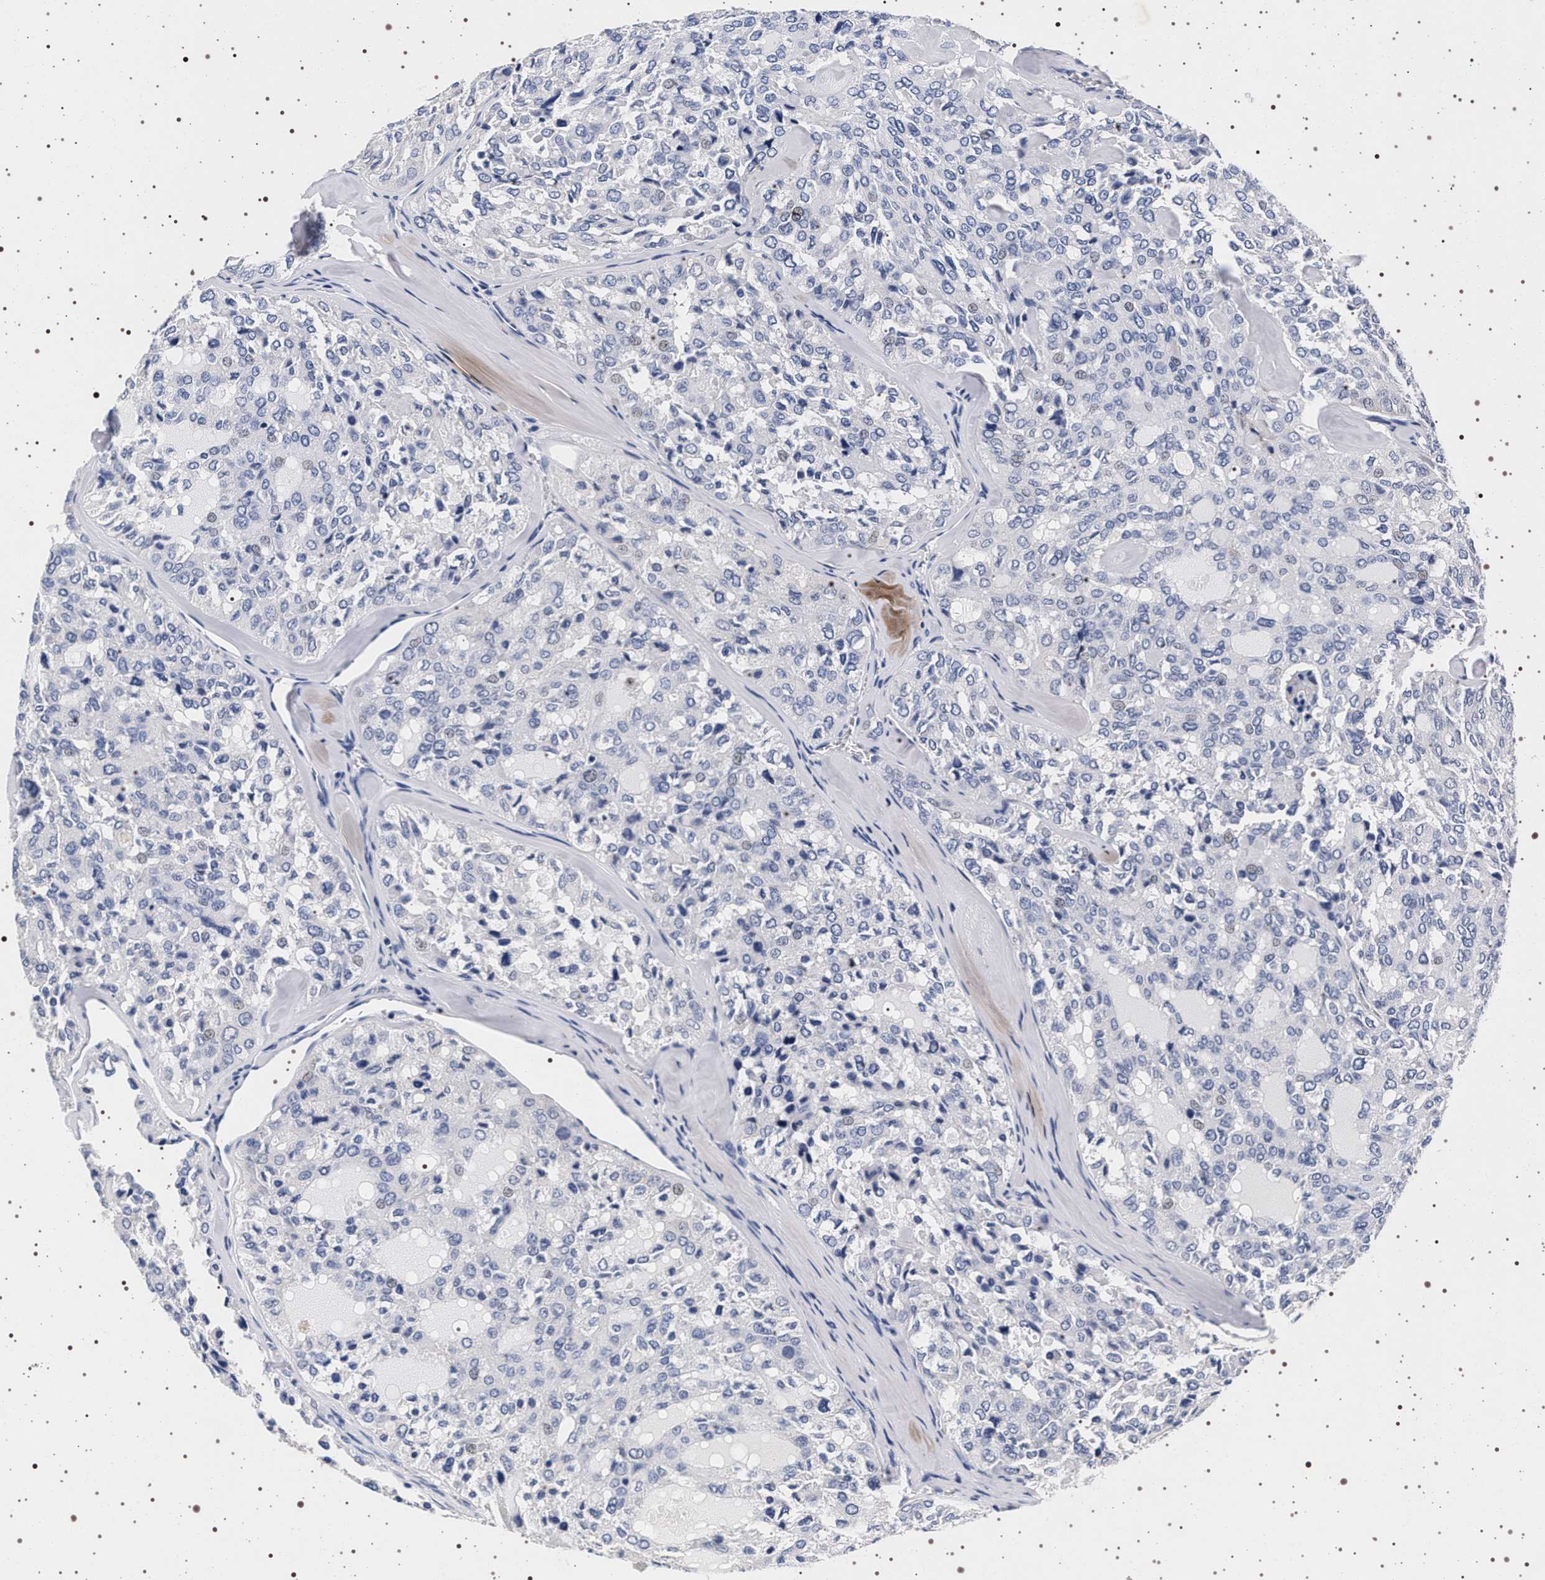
{"staining": {"intensity": "negative", "quantity": "none", "location": "none"}, "tissue": "thyroid cancer", "cell_type": "Tumor cells", "image_type": "cancer", "snomed": [{"axis": "morphology", "description": "Follicular adenoma carcinoma, NOS"}, {"axis": "topography", "description": "Thyroid gland"}], "caption": "IHC photomicrograph of thyroid cancer stained for a protein (brown), which demonstrates no positivity in tumor cells.", "gene": "SYN1", "patient": {"sex": "male", "age": 75}}